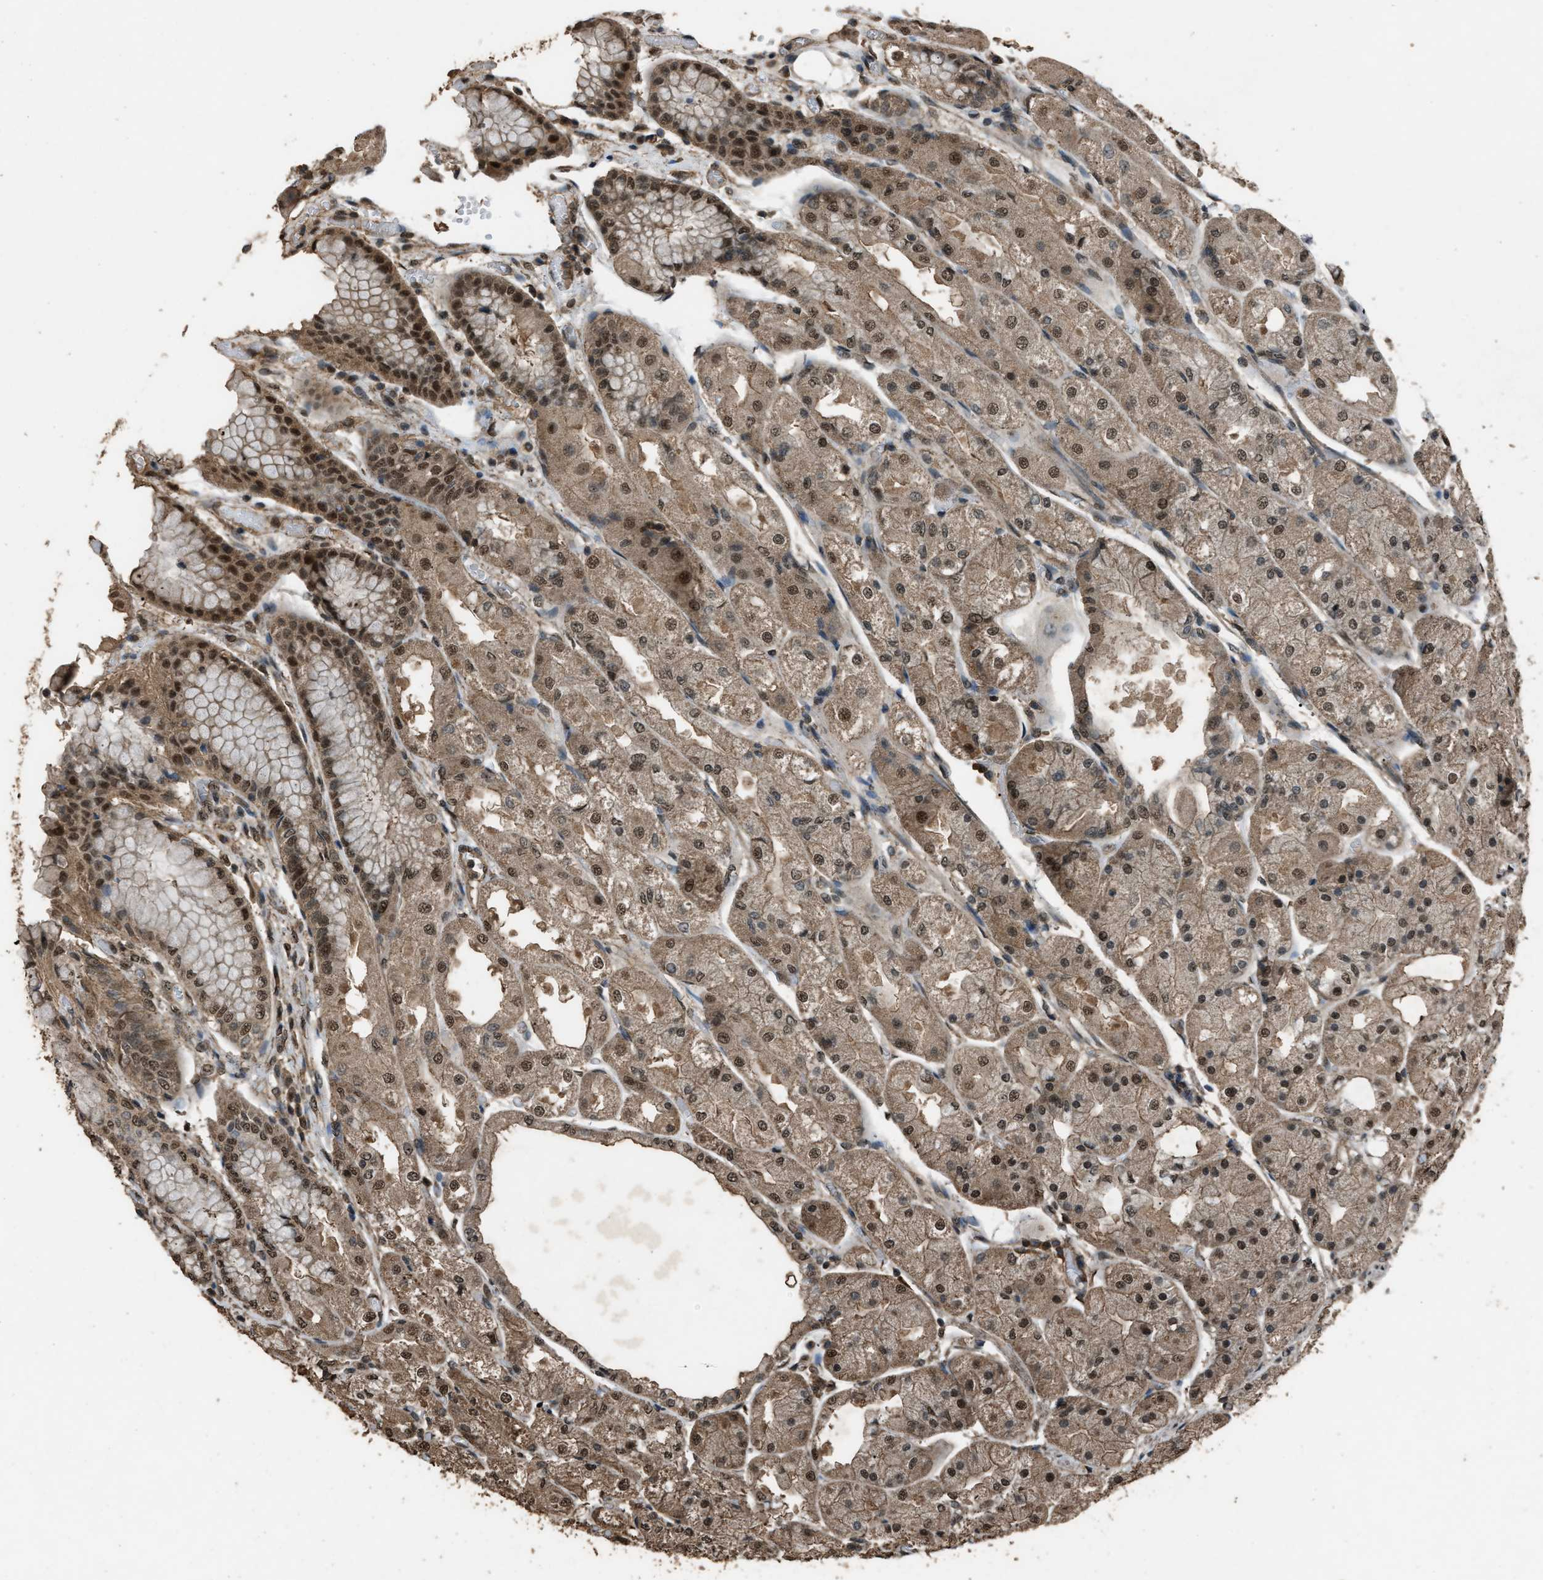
{"staining": {"intensity": "strong", "quantity": ">75%", "location": "cytoplasmic/membranous,nuclear"}, "tissue": "stomach", "cell_type": "Glandular cells", "image_type": "normal", "snomed": [{"axis": "morphology", "description": "Normal tissue, NOS"}, {"axis": "topography", "description": "Stomach, upper"}], "caption": "IHC histopathology image of benign stomach: stomach stained using immunohistochemistry shows high levels of strong protein expression localized specifically in the cytoplasmic/membranous,nuclear of glandular cells, appearing as a cytoplasmic/membranous,nuclear brown color.", "gene": "SERTAD2", "patient": {"sex": "male", "age": 72}}